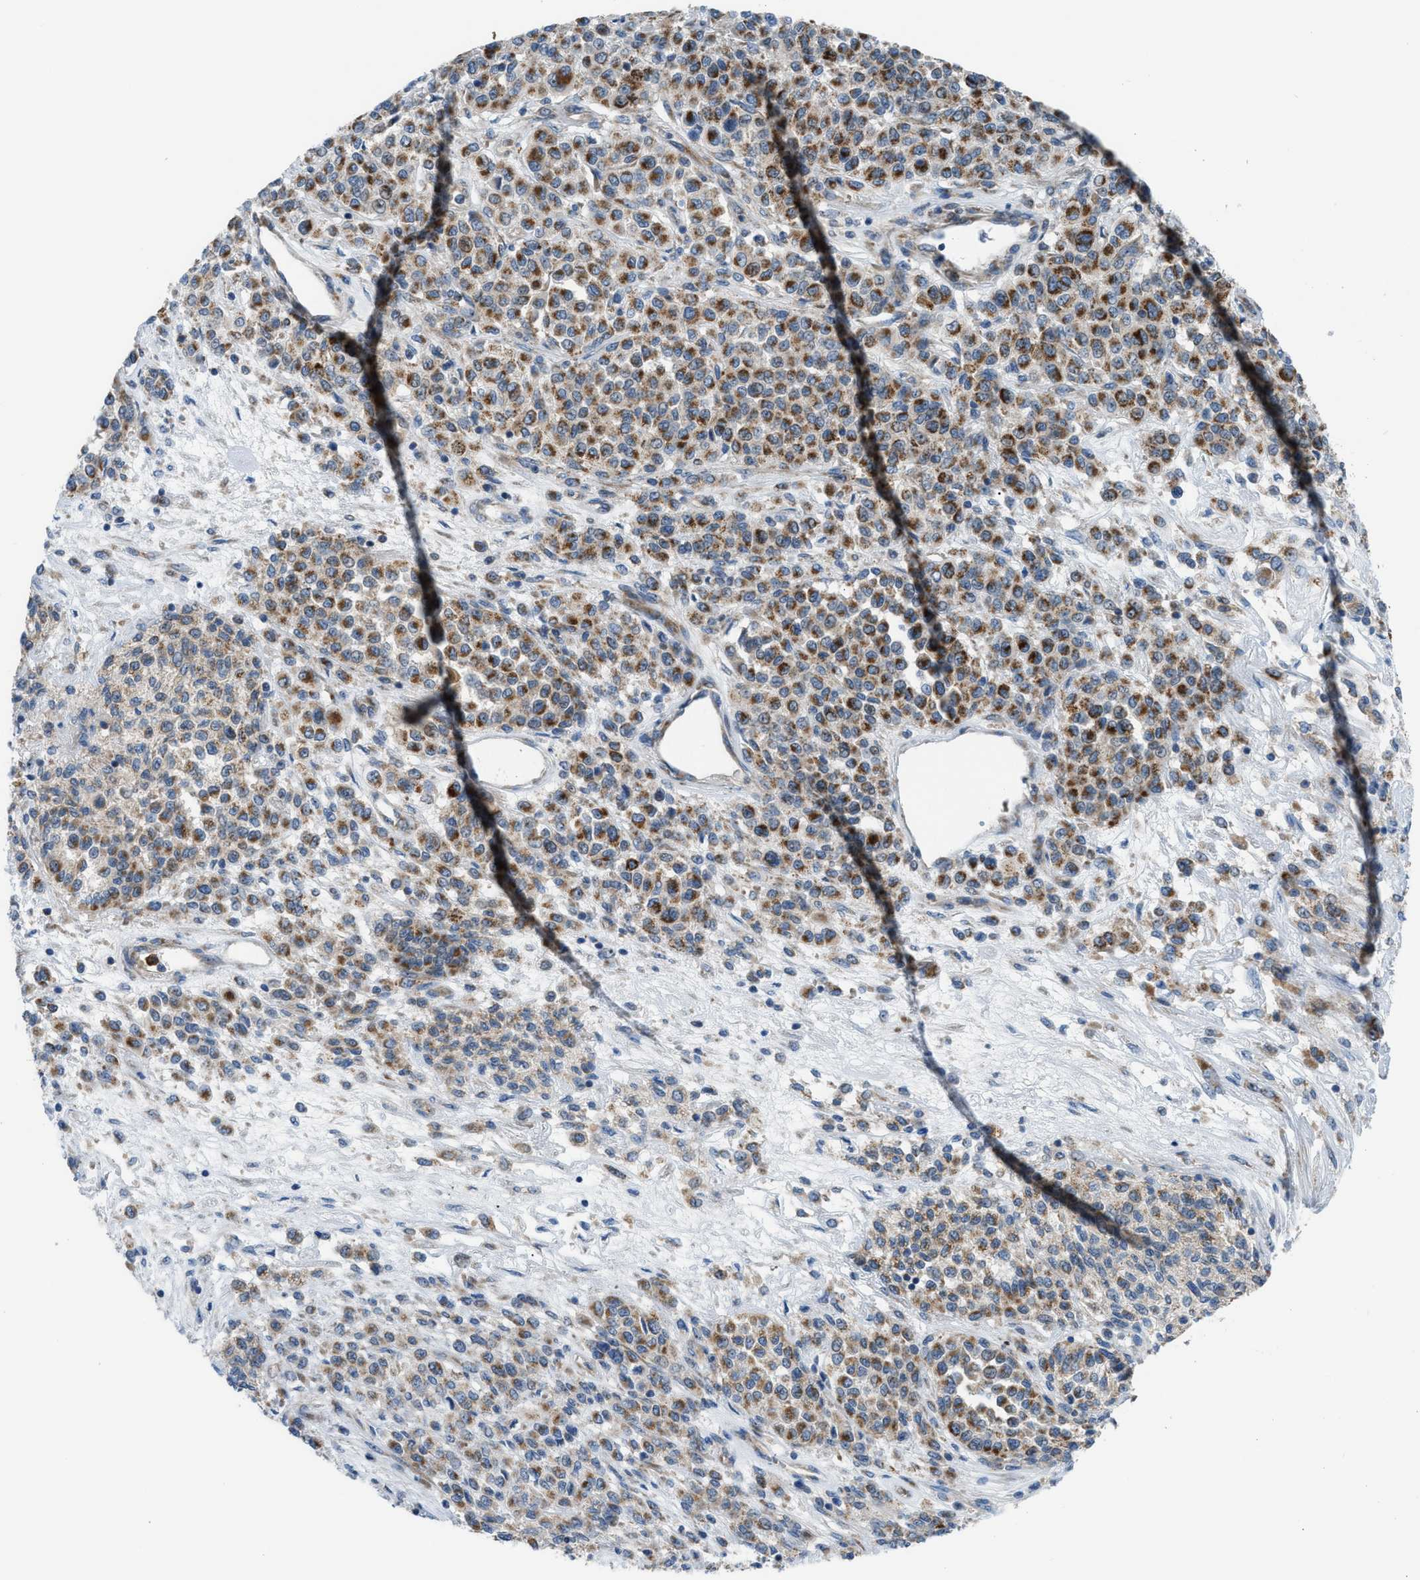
{"staining": {"intensity": "moderate", "quantity": ">75%", "location": "cytoplasmic/membranous"}, "tissue": "melanoma", "cell_type": "Tumor cells", "image_type": "cancer", "snomed": [{"axis": "morphology", "description": "Malignant melanoma, Metastatic site"}, {"axis": "topography", "description": "Pancreas"}], "caption": "This photomicrograph reveals immunohistochemistry staining of malignant melanoma (metastatic site), with medium moderate cytoplasmic/membranous positivity in about >75% of tumor cells.", "gene": "TPH1", "patient": {"sex": "female", "age": 30}}